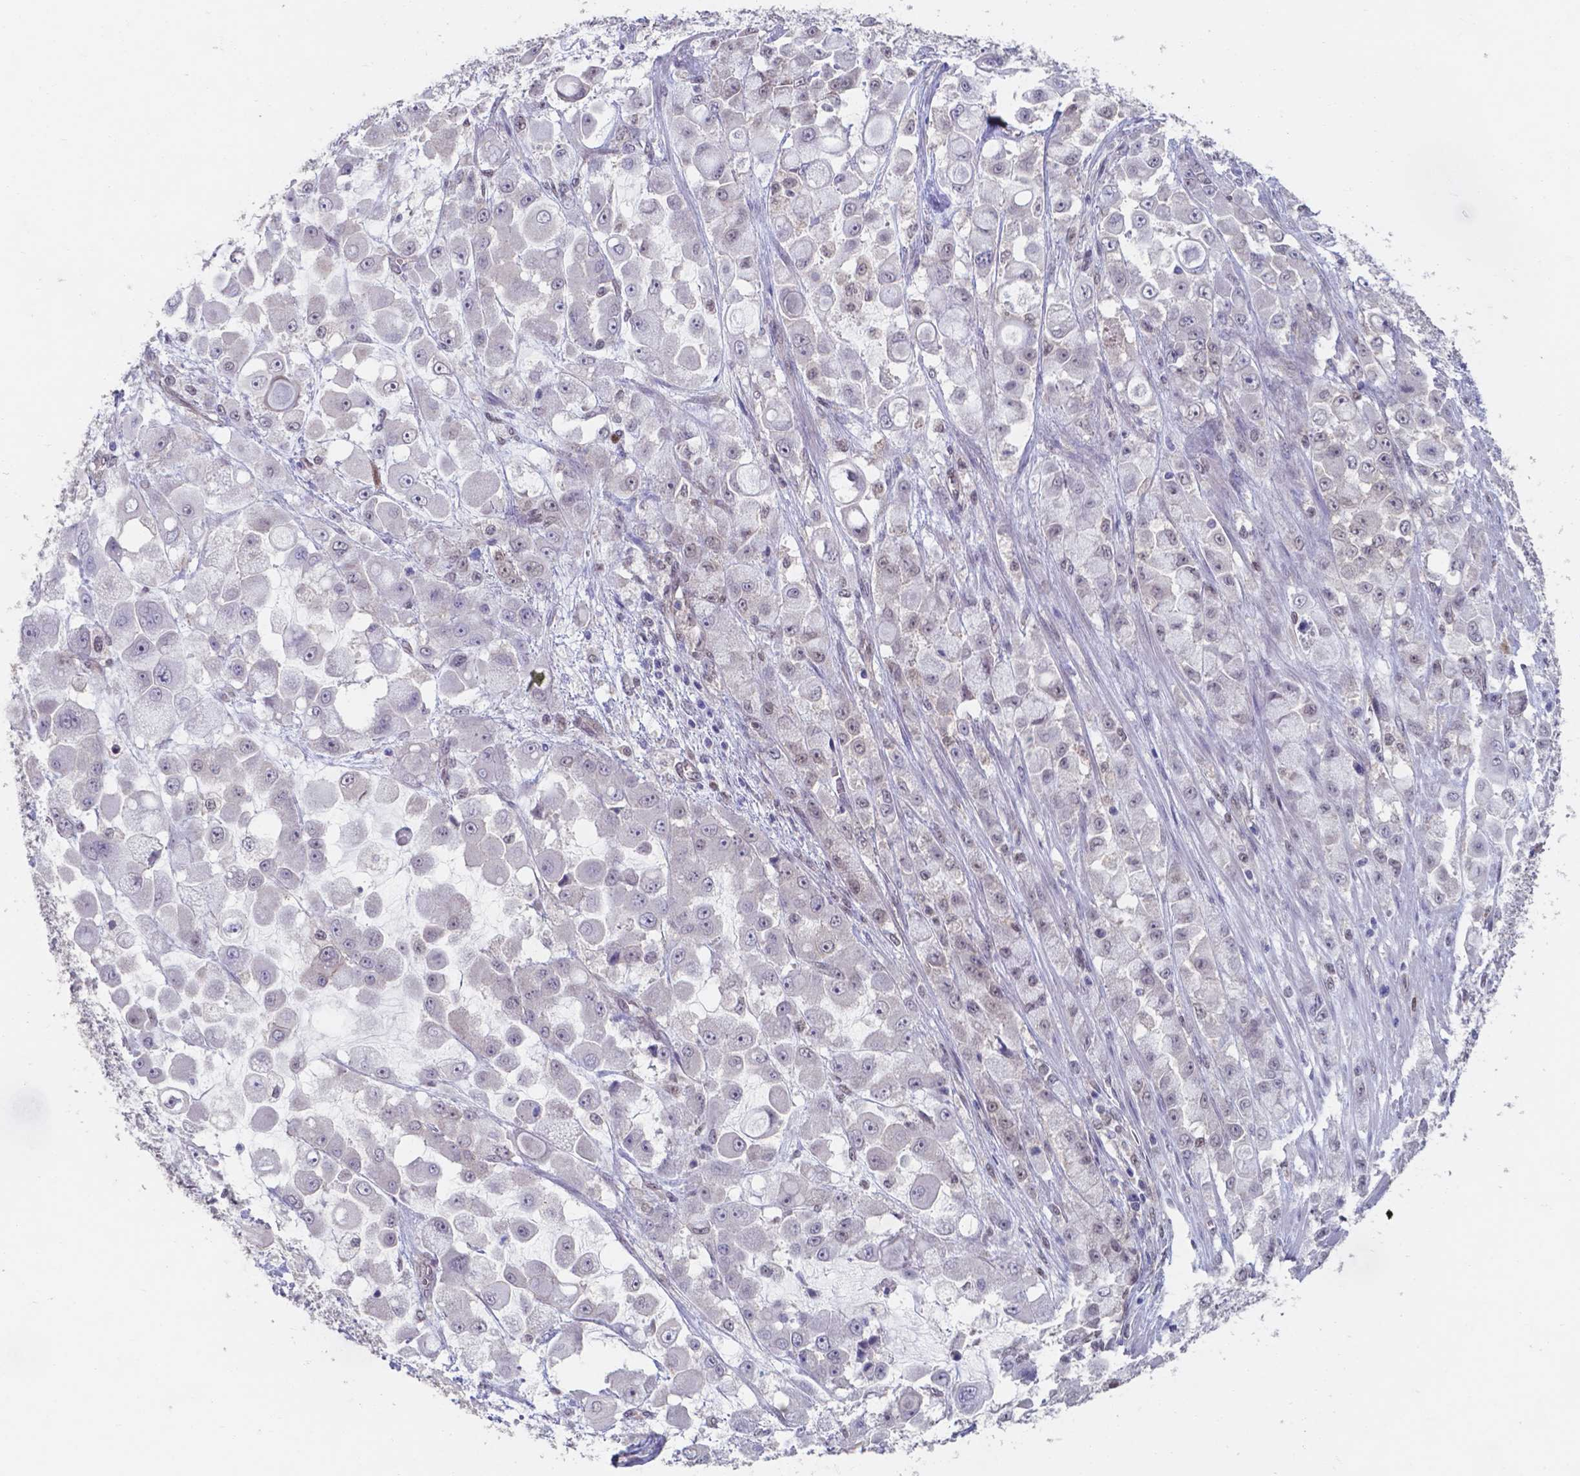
{"staining": {"intensity": "weak", "quantity": "<25%", "location": "nuclear"}, "tissue": "stomach cancer", "cell_type": "Tumor cells", "image_type": "cancer", "snomed": [{"axis": "morphology", "description": "Adenocarcinoma, NOS"}, {"axis": "topography", "description": "Stomach"}], "caption": "A micrograph of stomach cancer stained for a protein exhibits no brown staining in tumor cells. Nuclei are stained in blue.", "gene": "UBE2E2", "patient": {"sex": "female", "age": 76}}